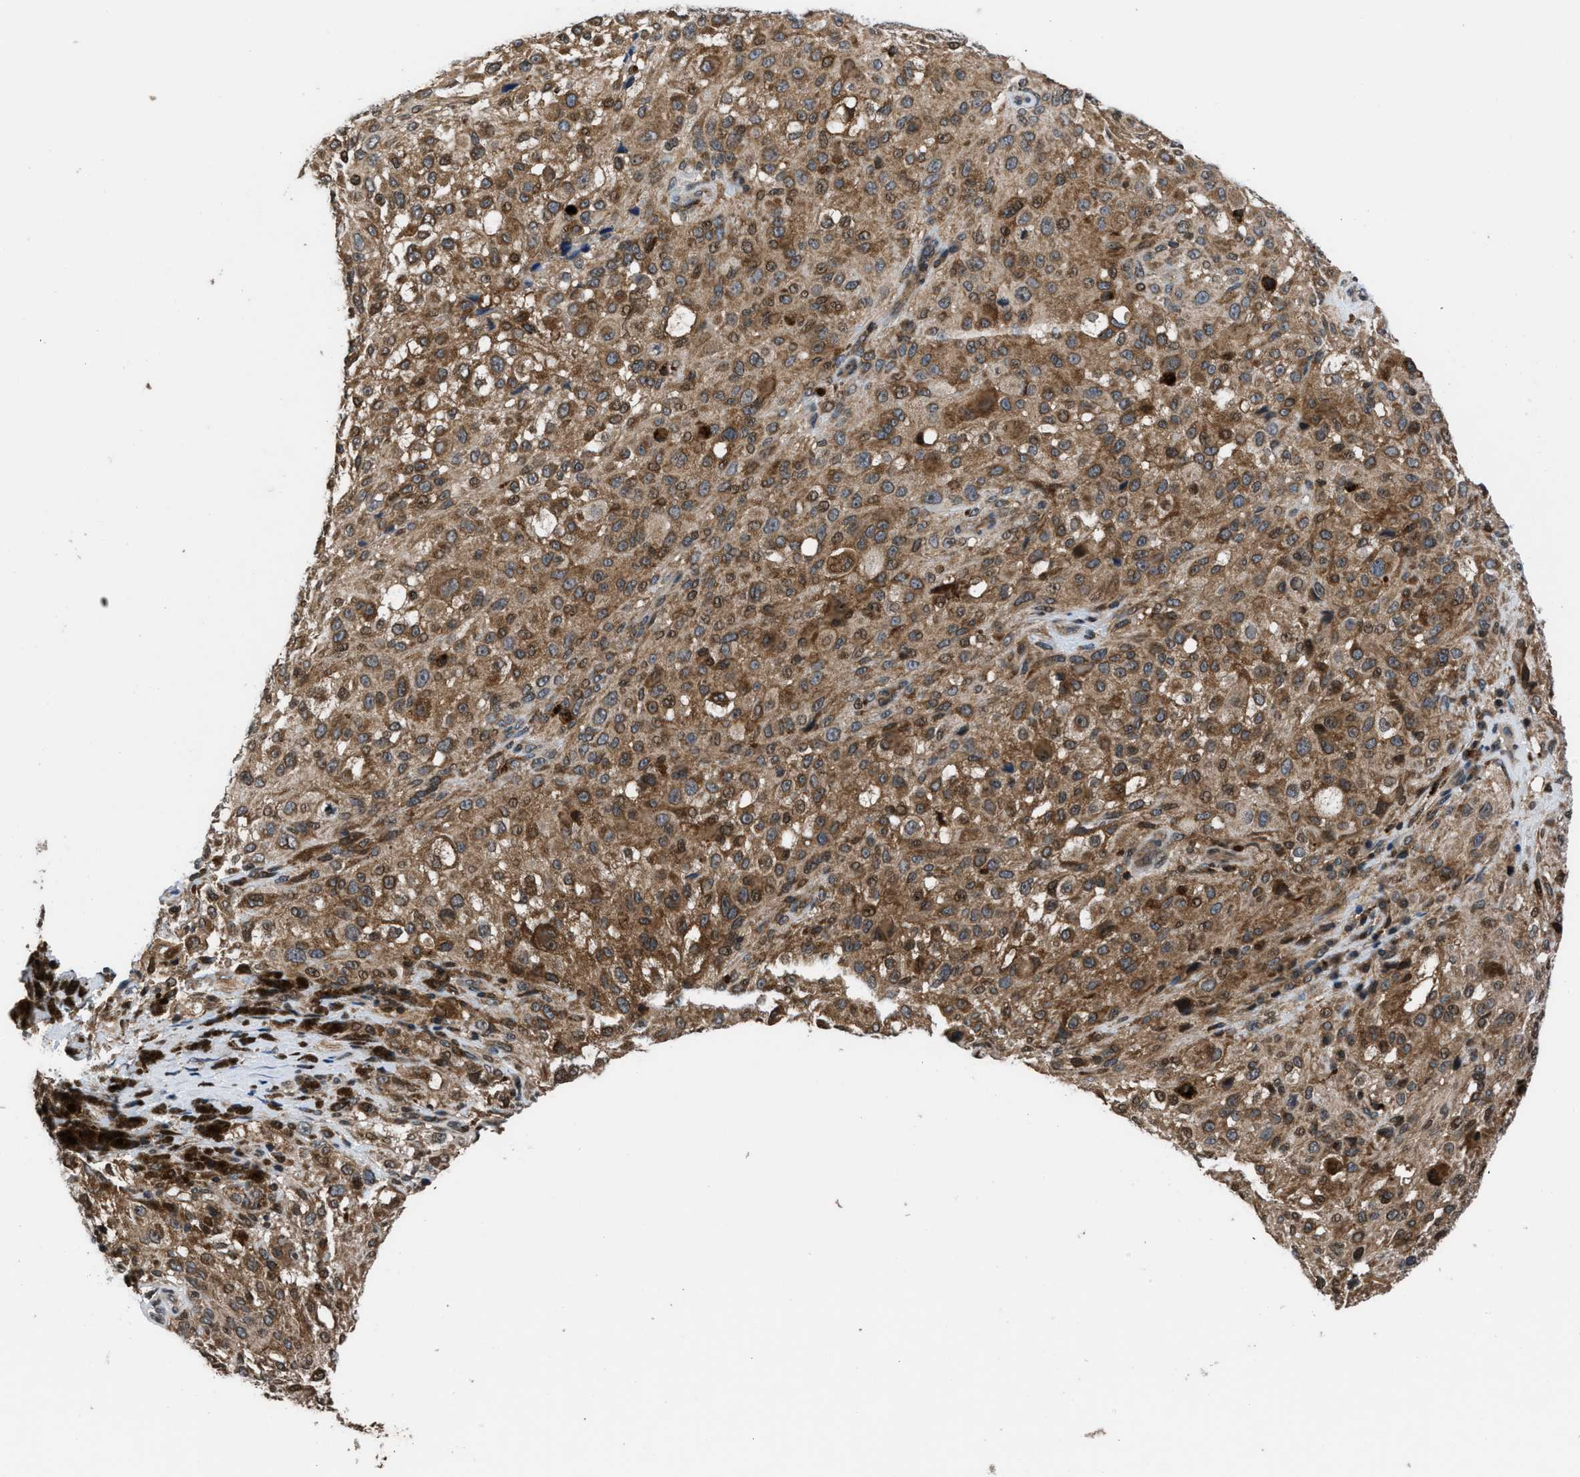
{"staining": {"intensity": "moderate", "quantity": ">75%", "location": "cytoplasmic/membranous,nuclear"}, "tissue": "melanoma", "cell_type": "Tumor cells", "image_type": "cancer", "snomed": [{"axis": "morphology", "description": "Necrosis, NOS"}, {"axis": "morphology", "description": "Malignant melanoma, NOS"}, {"axis": "topography", "description": "Skin"}], "caption": "IHC staining of melanoma, which reveals medium levels of moderate cytoplasmic/membranous and nuclear staining in approximately >75% of tumor cells indicating moderate cytoplasmic/membranous and nuclear protein staining. The staining was performed using DAB (brown) for protein detection and nuclei were counterstained in hematoxylin (blue).", "gene": "CTBS", "patient": {"sex": "female", "age": 87}}